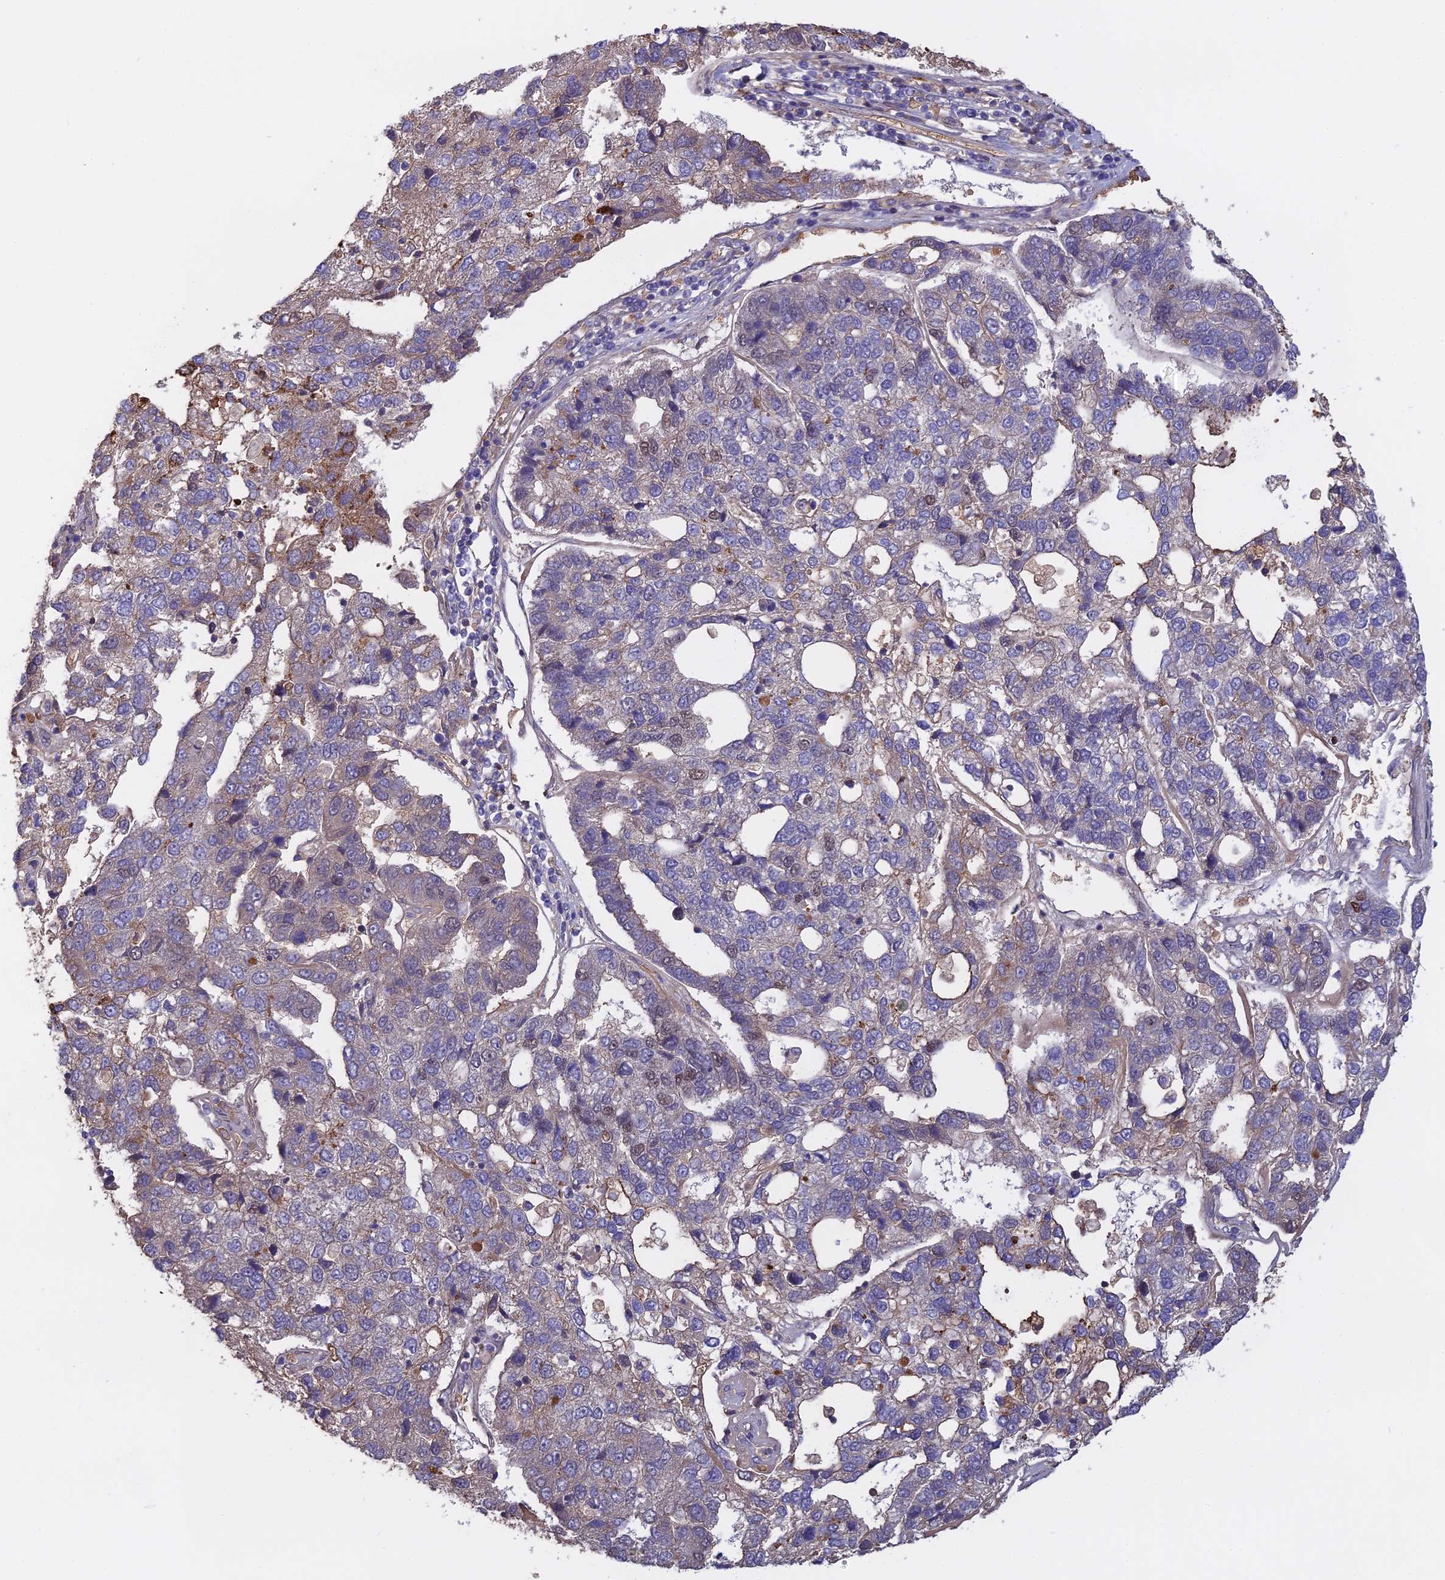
{"staining": {"intensity": "weak", "quantity": "<25%", "location": "nuclear"}, "tissue": "pancreatic cancer", "cell_type": "Tumor cells", "image_type": "cancer", "snomed": [{"axis": "morphology", "description": "Adenocarcinoma, NOS"}, {"axis": "topography", "description": "Pancreas"}], "caption": "Adenocarcinoma (pancreatic) was stained to show a protein in brown. There is no significant expression in tumor cells. Brightfield microscopy of immunohistochemistry stained with DAB (3,3'-diaminobenzidine) (brown) and hematoxylin (blue), captured at high magnification.", "gene": "GALR2", "patient": {"sex": "female", "age": 61}}